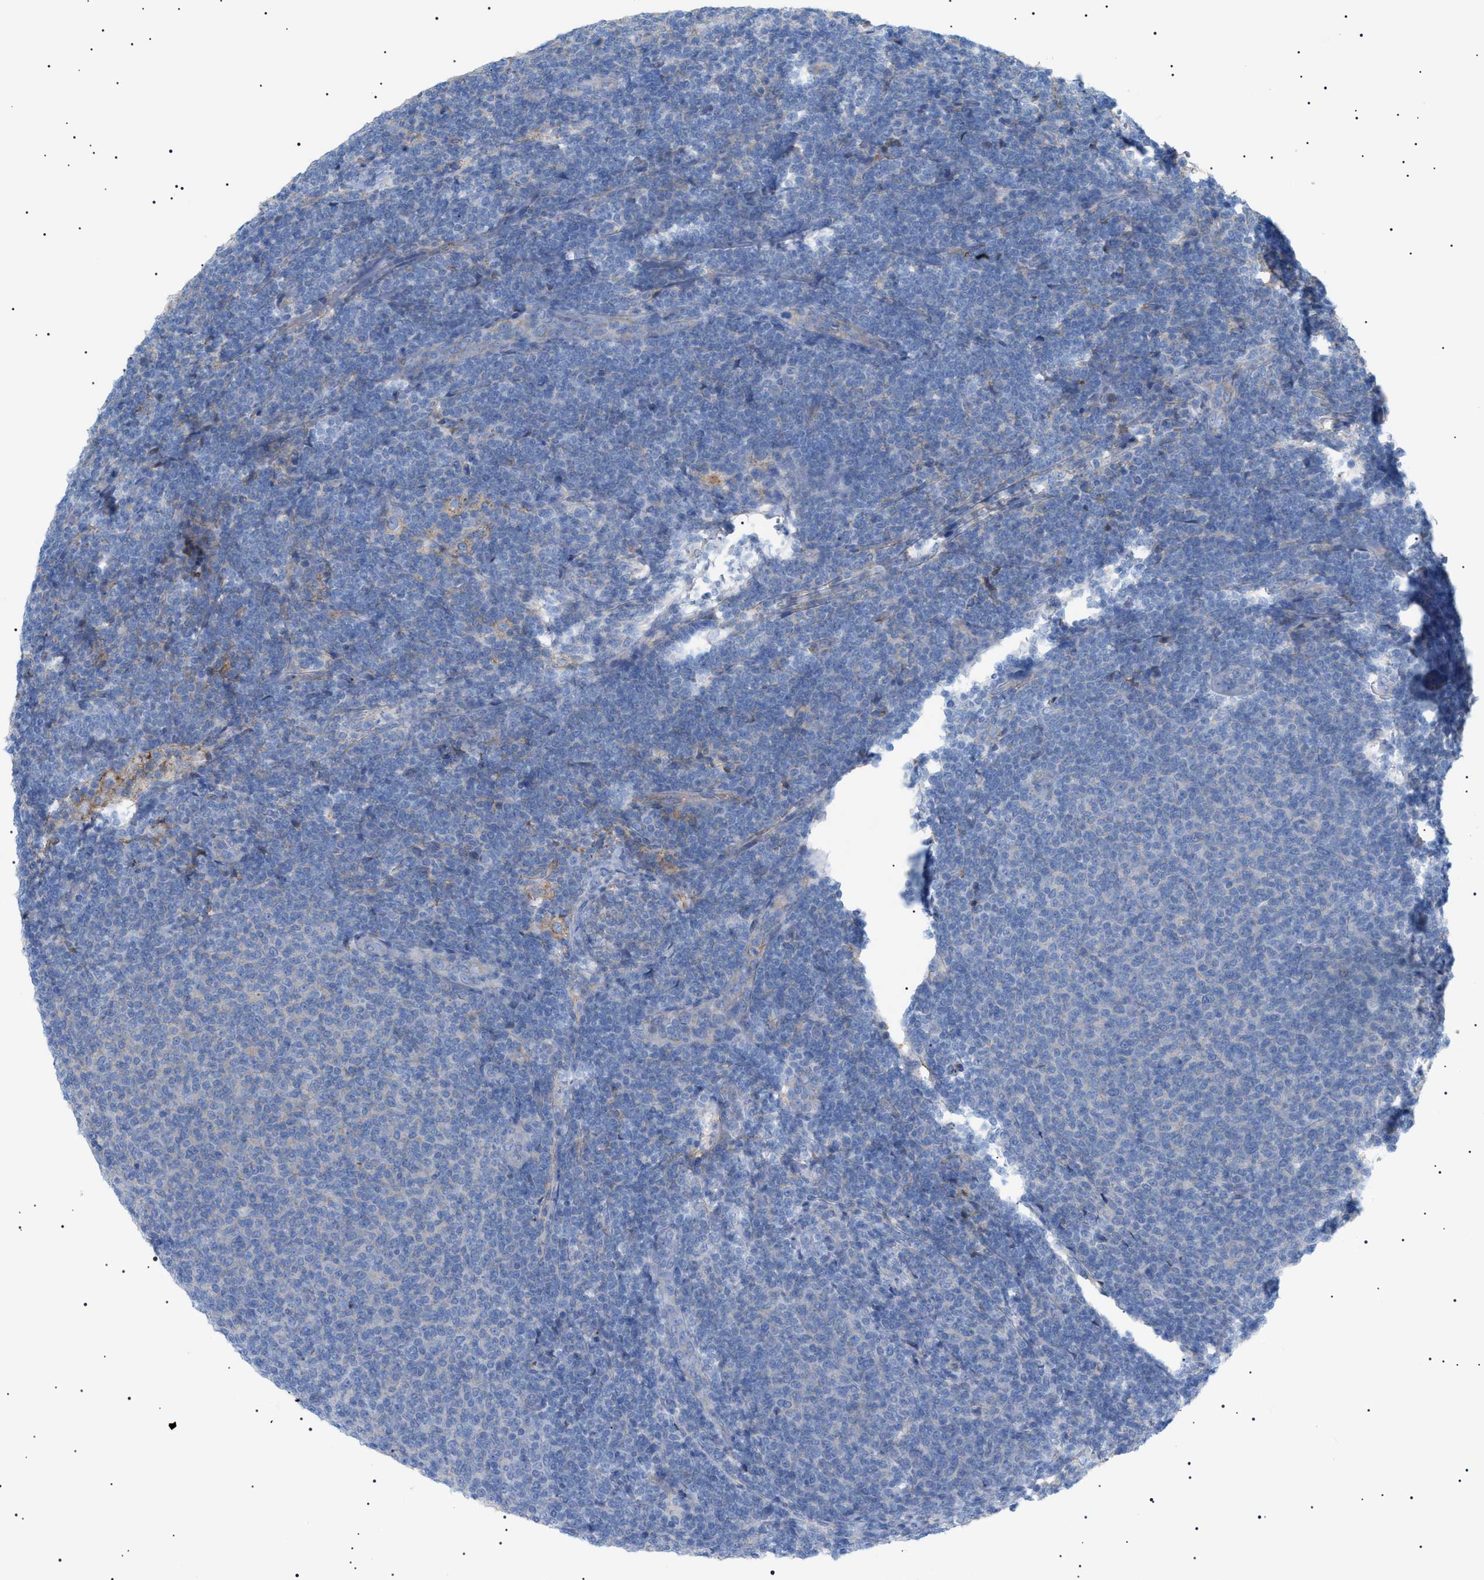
{"staining": {"intensity": "negative", "quantity": "none", "location": "none"}, "tissue": "lymphoma", "cell_type": "Tumor cells", "image_type": "cancer", "snomed": [{"axis": "morphology", "description": "Malignant lymphoma, non-Hodgkin's type, Low grade"}, {"axis": "topography", "description": "Lymph node"}], "caption": "High power microscopy micrograph of an immunohistochemistry micrograph of low-grade malignant lymphoma, non-Hodgkin's type, revealing no significant positivity in tumor cells.", "gene": "LPA", "patient": {"sex": "male", "age": 66}}